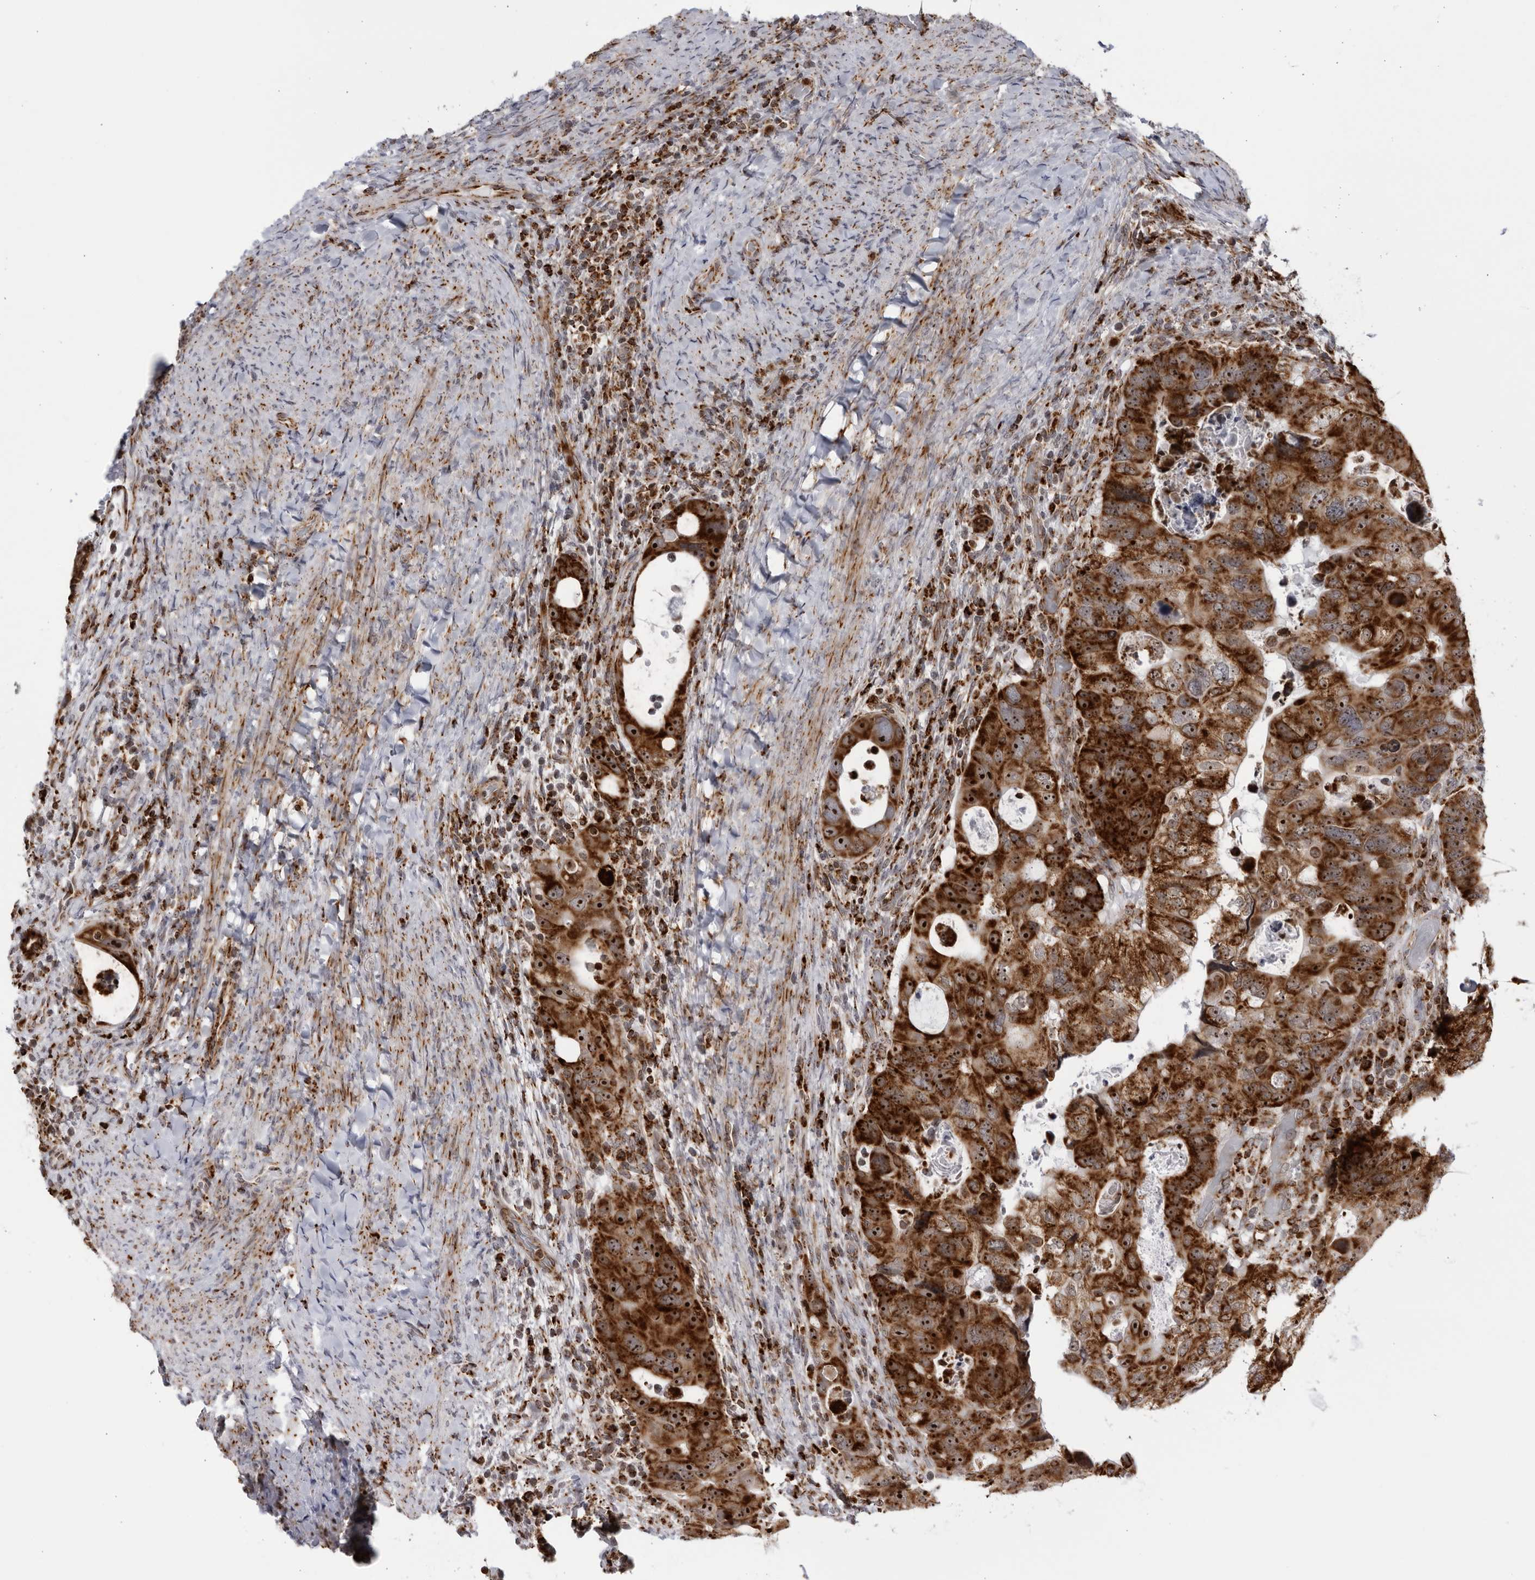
{"staining": {"intensity": "strong", "quantity": ">75%", "location": "cytoplasmic/membranous,nuclear"}, "tissue": "colorectal cancer", "cell_type": "Tumor cells", "image_type": "cancer", "snomed": [{"axis": "morphology", "description": "Adenocarcinoma, NOS"}, {"axis": "topography", "description": "Rectum"}], "caption": "An image of human adenocarcinoma (colorectal) stained for a protein displays strong cytoplasmic/membranous and nuclear brown staining in tumor cells.", "gene": "RBM34", "patient": {"sex": "male", "age": 59}}